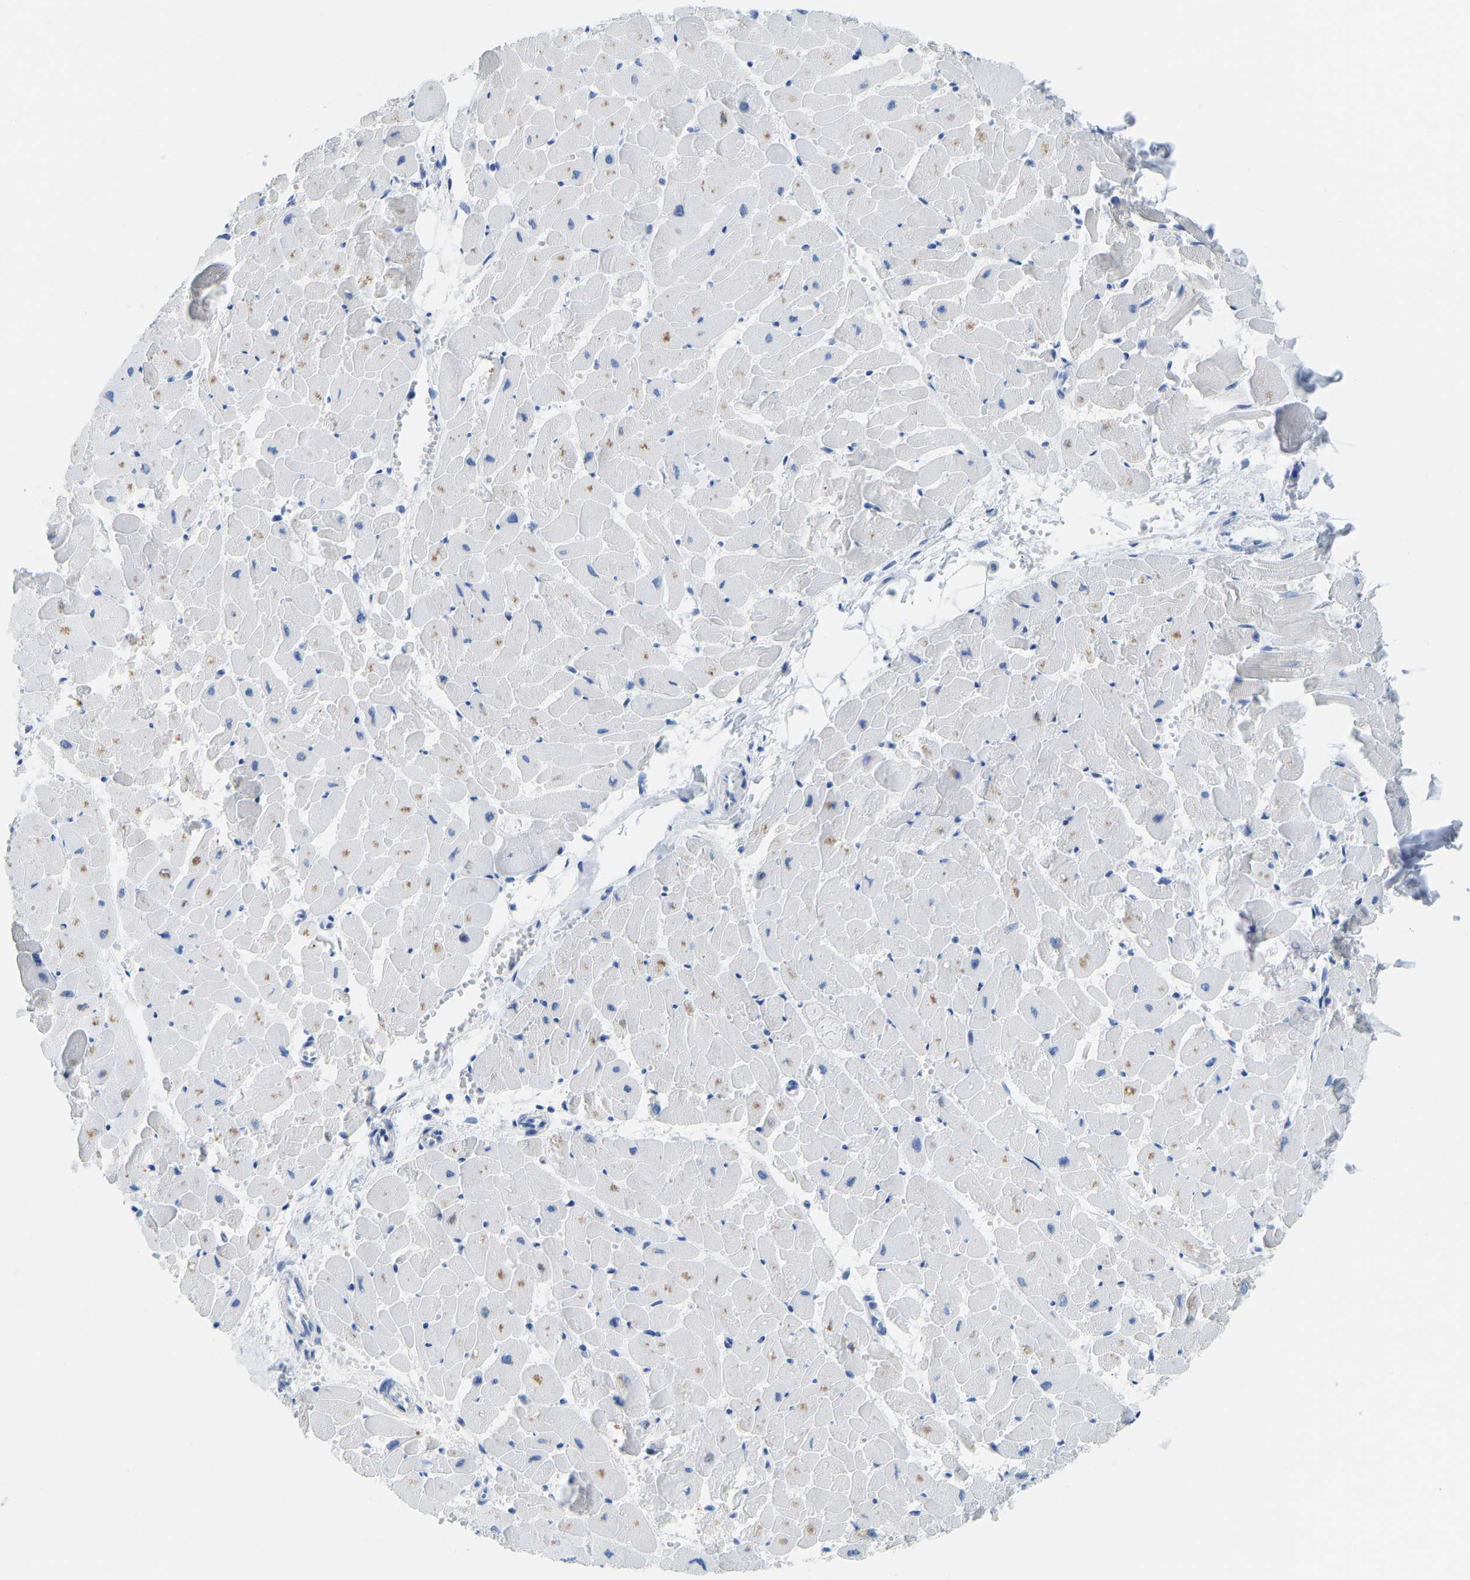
{"staining": {"intensity": "weak", "quantity": "25%-75%", "location": "cytoplasmic/membranous"}, "tissue": "heart muscle", "cell_type": "Cardiomyocytes", "image_type": "normal", "snomed": [{"axis": "morphology", "description": "Normal tissue, NOS"}, {"axis": "topography", "description": "Heart"}], "caption": "Immunohistochemical staining of normal human heart muscle exhibits 25%-75% levels of weak cytoplasmic/membranous protein positivity in about 25%-75% of cardiomyocytes.", "gene": "NKAIN3", "patient": {"sex": "female", "age": 19}}